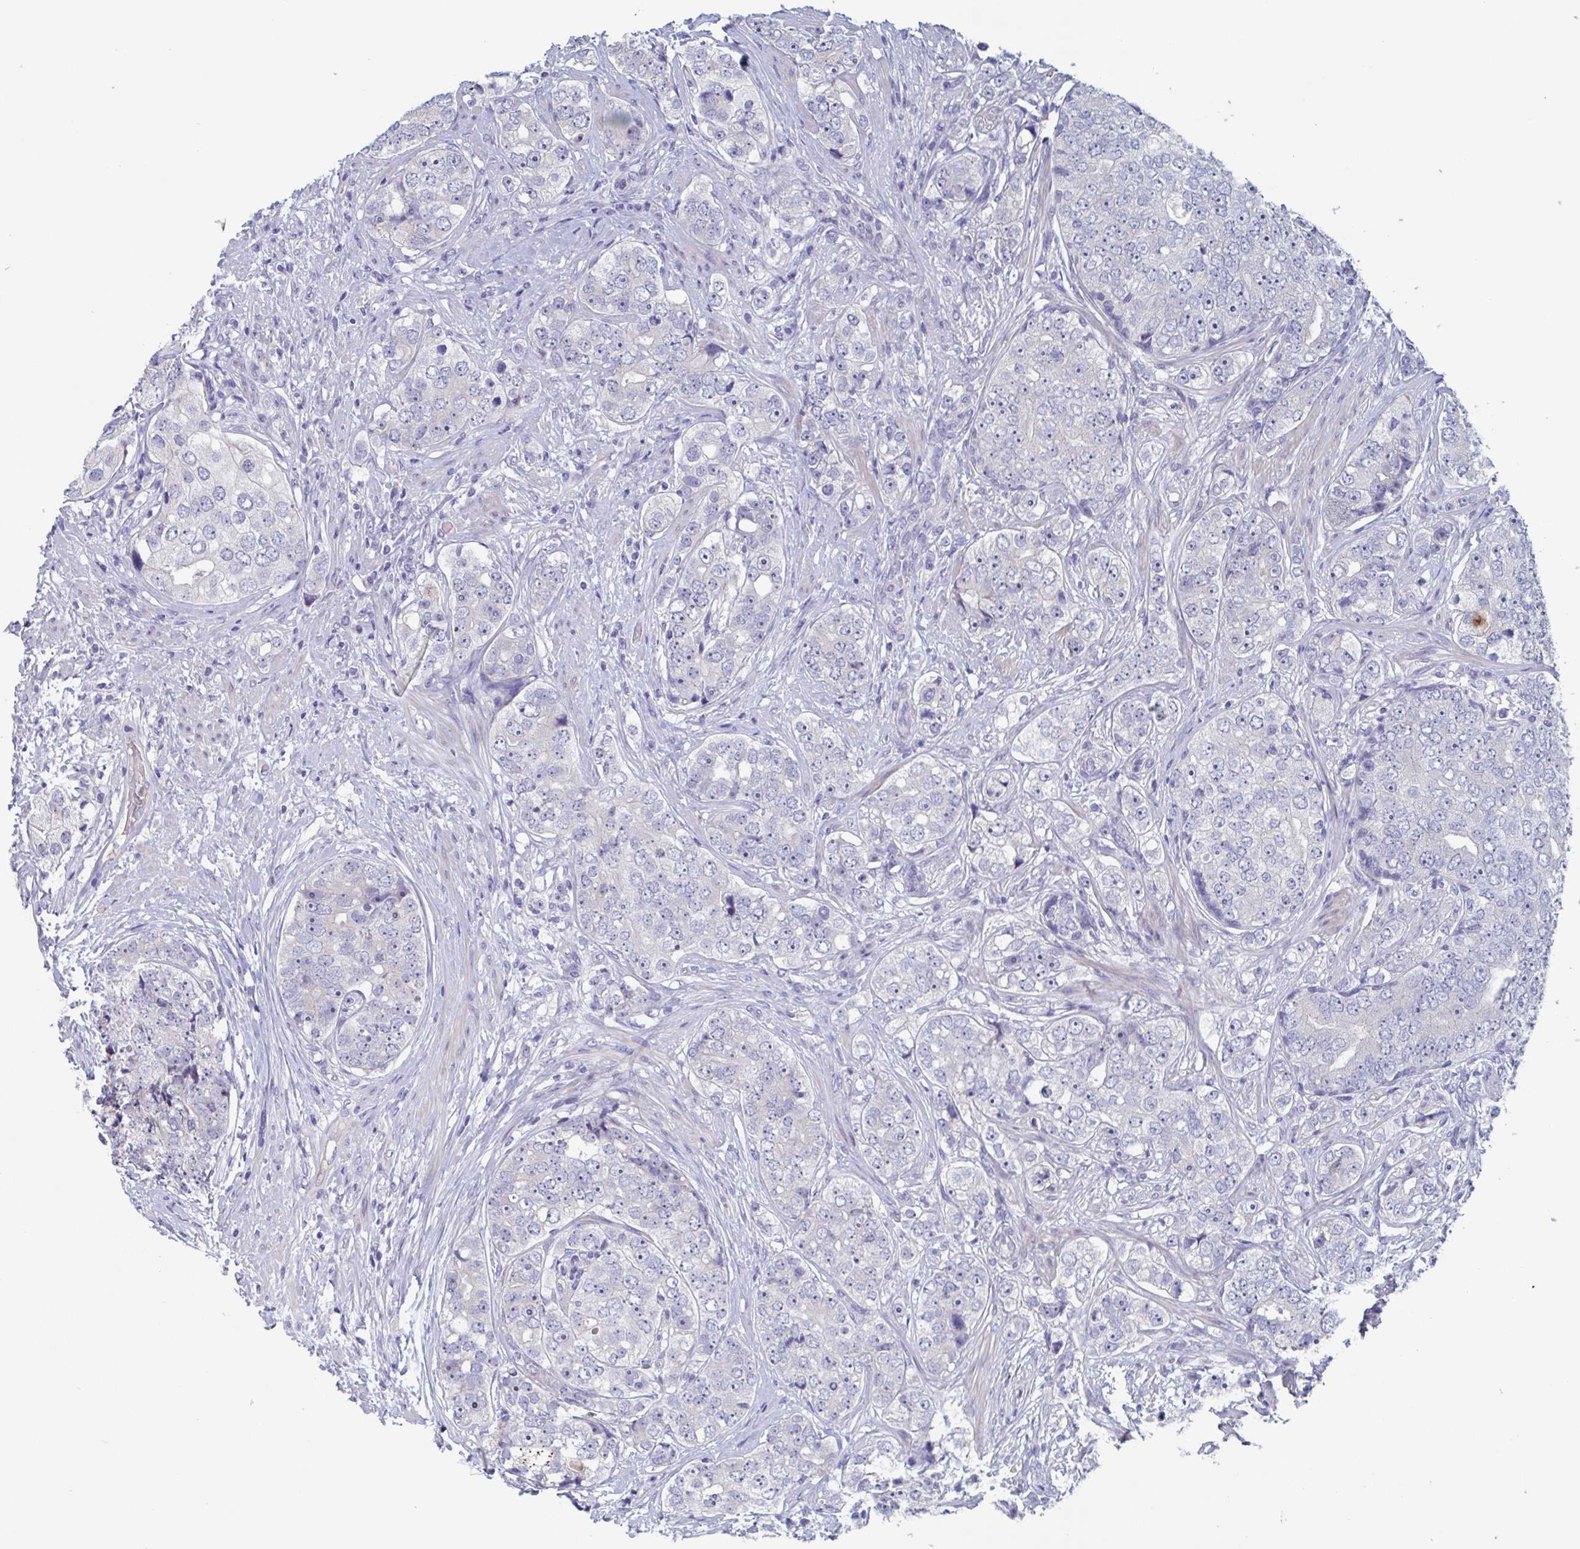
{"staining": {"intensity": "negative", "quantity": "none", "location": "none"}, "tissue": "prostate cancer", "cell_type": "Tumor cells", "image_type": "cancer", "snomed": [{"axis": "morphology", "description": "Adenocarcinoma, High grade"}, {"axis": "topography", "description": "Prostate"}], "caption": "Tumor cells show no significant staining in prostate cancer. (Immunohistochemistry (ihc), brightfield microscopy, high magnification).", "gene": "ST14", "patient": {"sex": "male", "age": 60}}